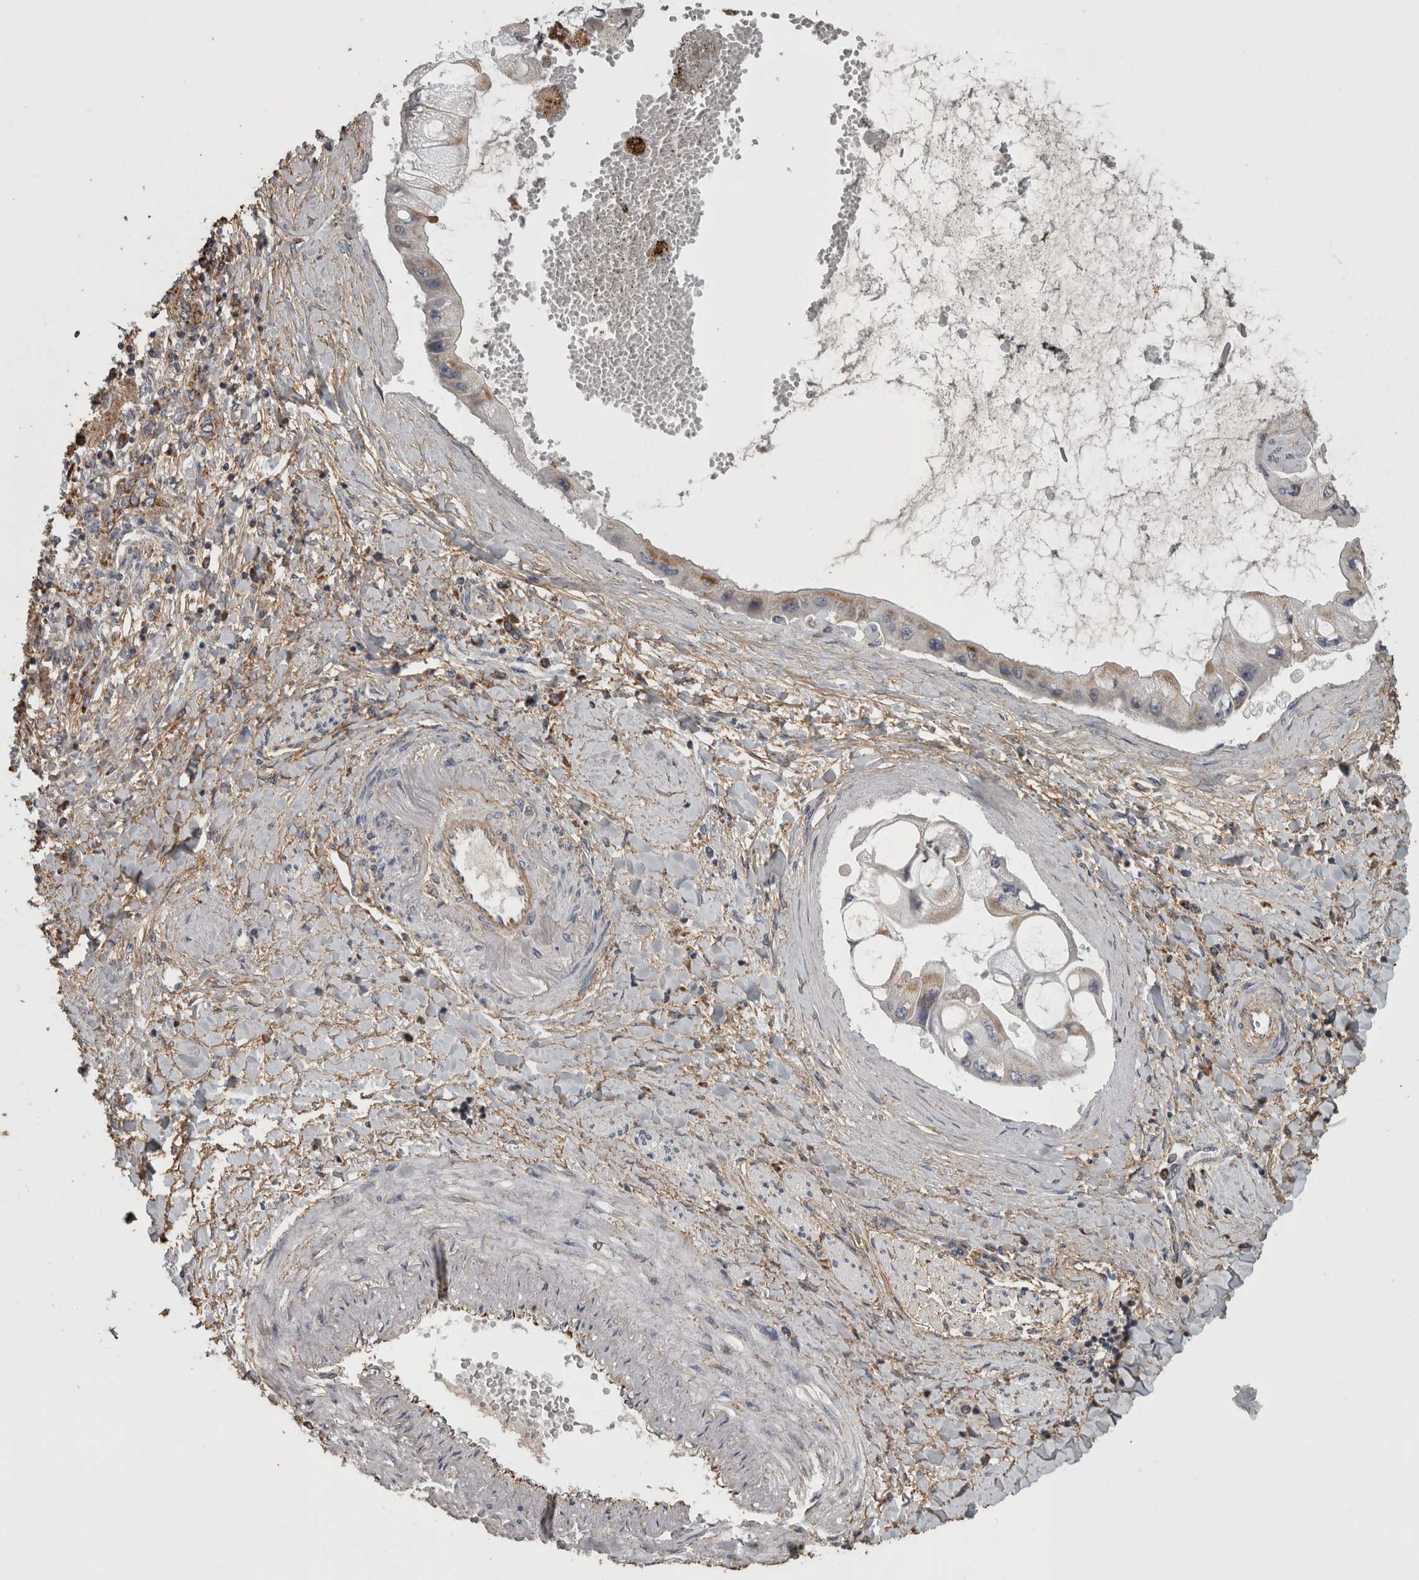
{"staining": {"intensity": "moderate", "quantity": "25%-75%", "location": "cytoplasmic/membranous"}, "tissue": "liver cancer", "cell_type": "Tumor cells", "image_type": "cancer", "snomed": [{"axis": "morphology", "description": "Cholangiocarcinoma"}, {"axis": "topography", "description": "Liver"}], "caption": "Protein analysis of liver cancer (cholangiocarcinoma) tissue reveals moderate cytoplasmic/membranous positivity in about 25%-75% of tumor cells.", "gene": "FRK", "patient": {"sex": "male", "age": 50}}